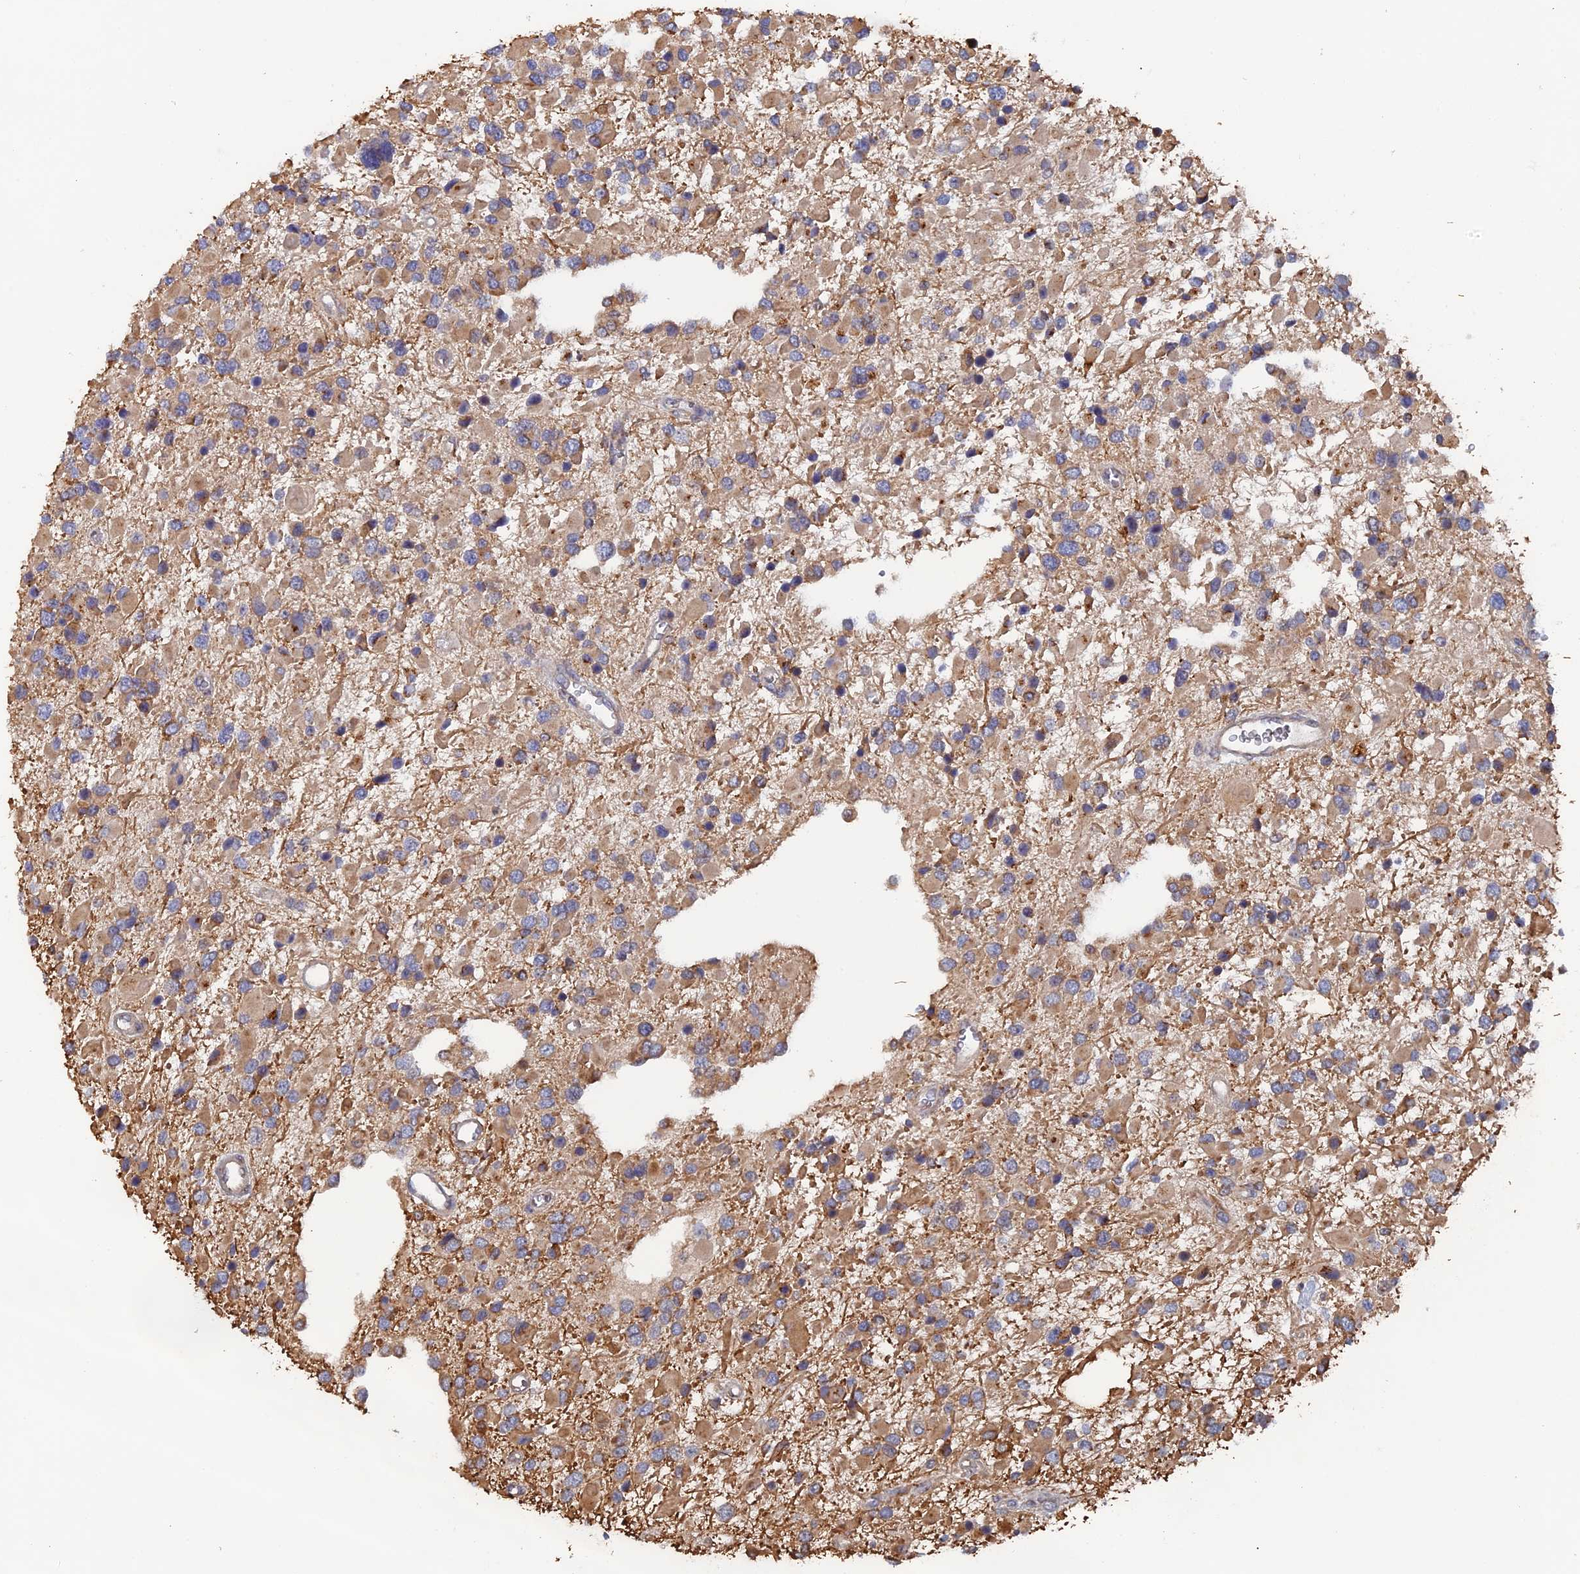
{"staining": {"intensity": "moderate", "quantity": "25%-75%", "location": "cytoplasmic/membranous"}, "tissue": "glioma", "cell_type": "Tumor cells", "image_type": "cancer", "snomed": [{"axis": "morphology", "description": "Glioma, malignant, High grade"}, {"axis": "topography", "description": "Brain"}], "caption": "High-power microscopy captured an immunohistochemistry (IHC) histopathology image of glioma, revealing moderate cytoplasmic/membranous expression in approximately 25%-75% of tumor cells.", "gene": "VPS37C", "patient": {"sex": "male", "age": 53}}